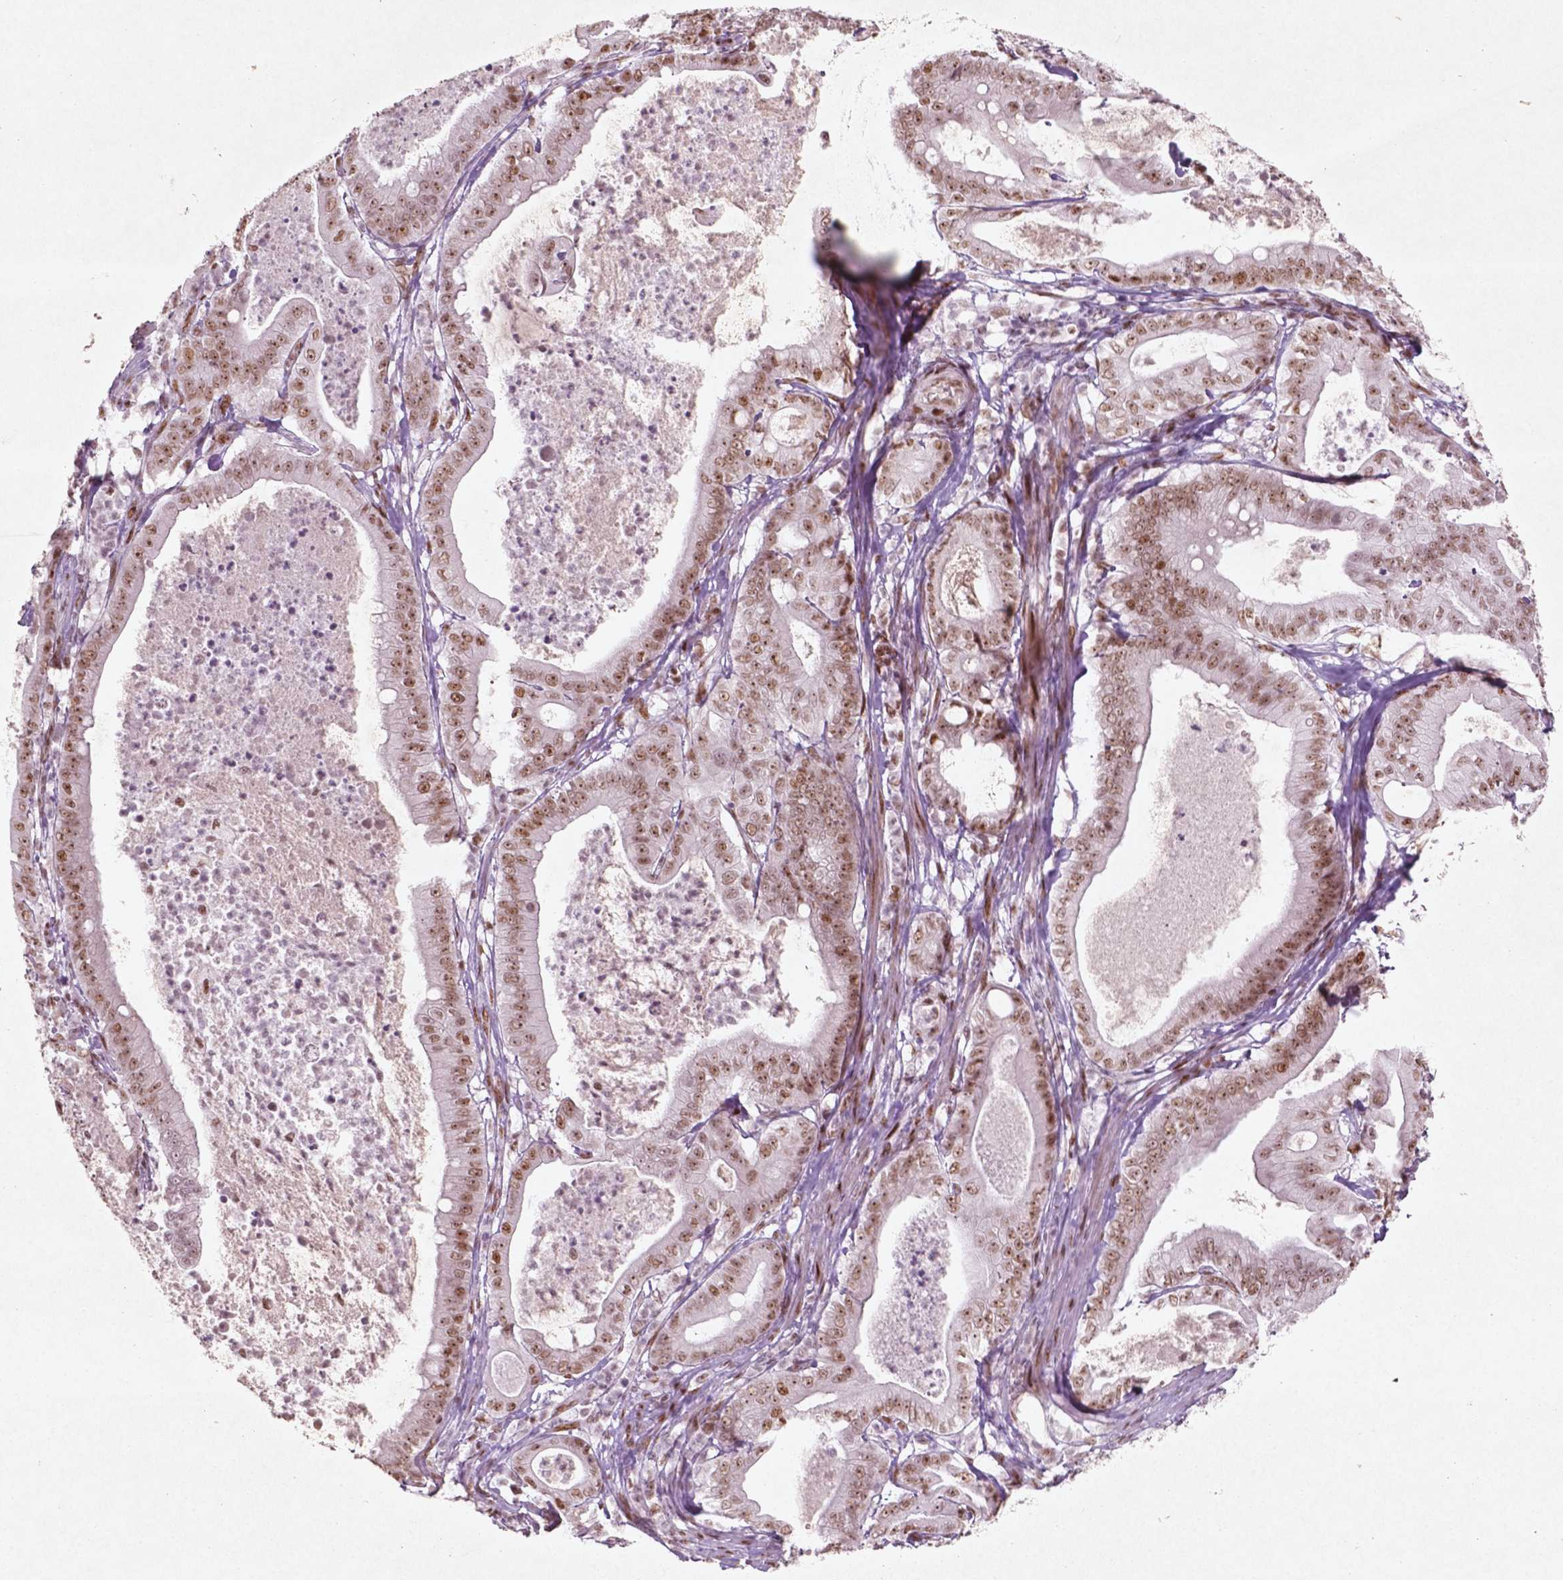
{"staining": {"intensity": "moderate", "quantity": ">75%", "location": "nuclear"}, "tissue": "pancreatic cancer", "cell_type": "Tumor cells", "image_type": "cancer", "snomed": [{"axis": "morphology", "description": "Adenocarcinoma, NOS"}, {"axis": "topography", "description": "Pancreas"}], "caption": "Immunohistochemistry staining of pancreatic cancer (adenocarcinoma), which exhibits medium levels of moderate nuclear positivity in approximately >75% of tumor cells indicating moderate nuclear protein expression. The staining was performed using DAB (3,3'-diaminobenzidine) (brown) for protein detection and nuclei were counterstained in hematoxylin (blue).", "gene": "HMG20B", "patient": {"sex": "male", "age": 71}}